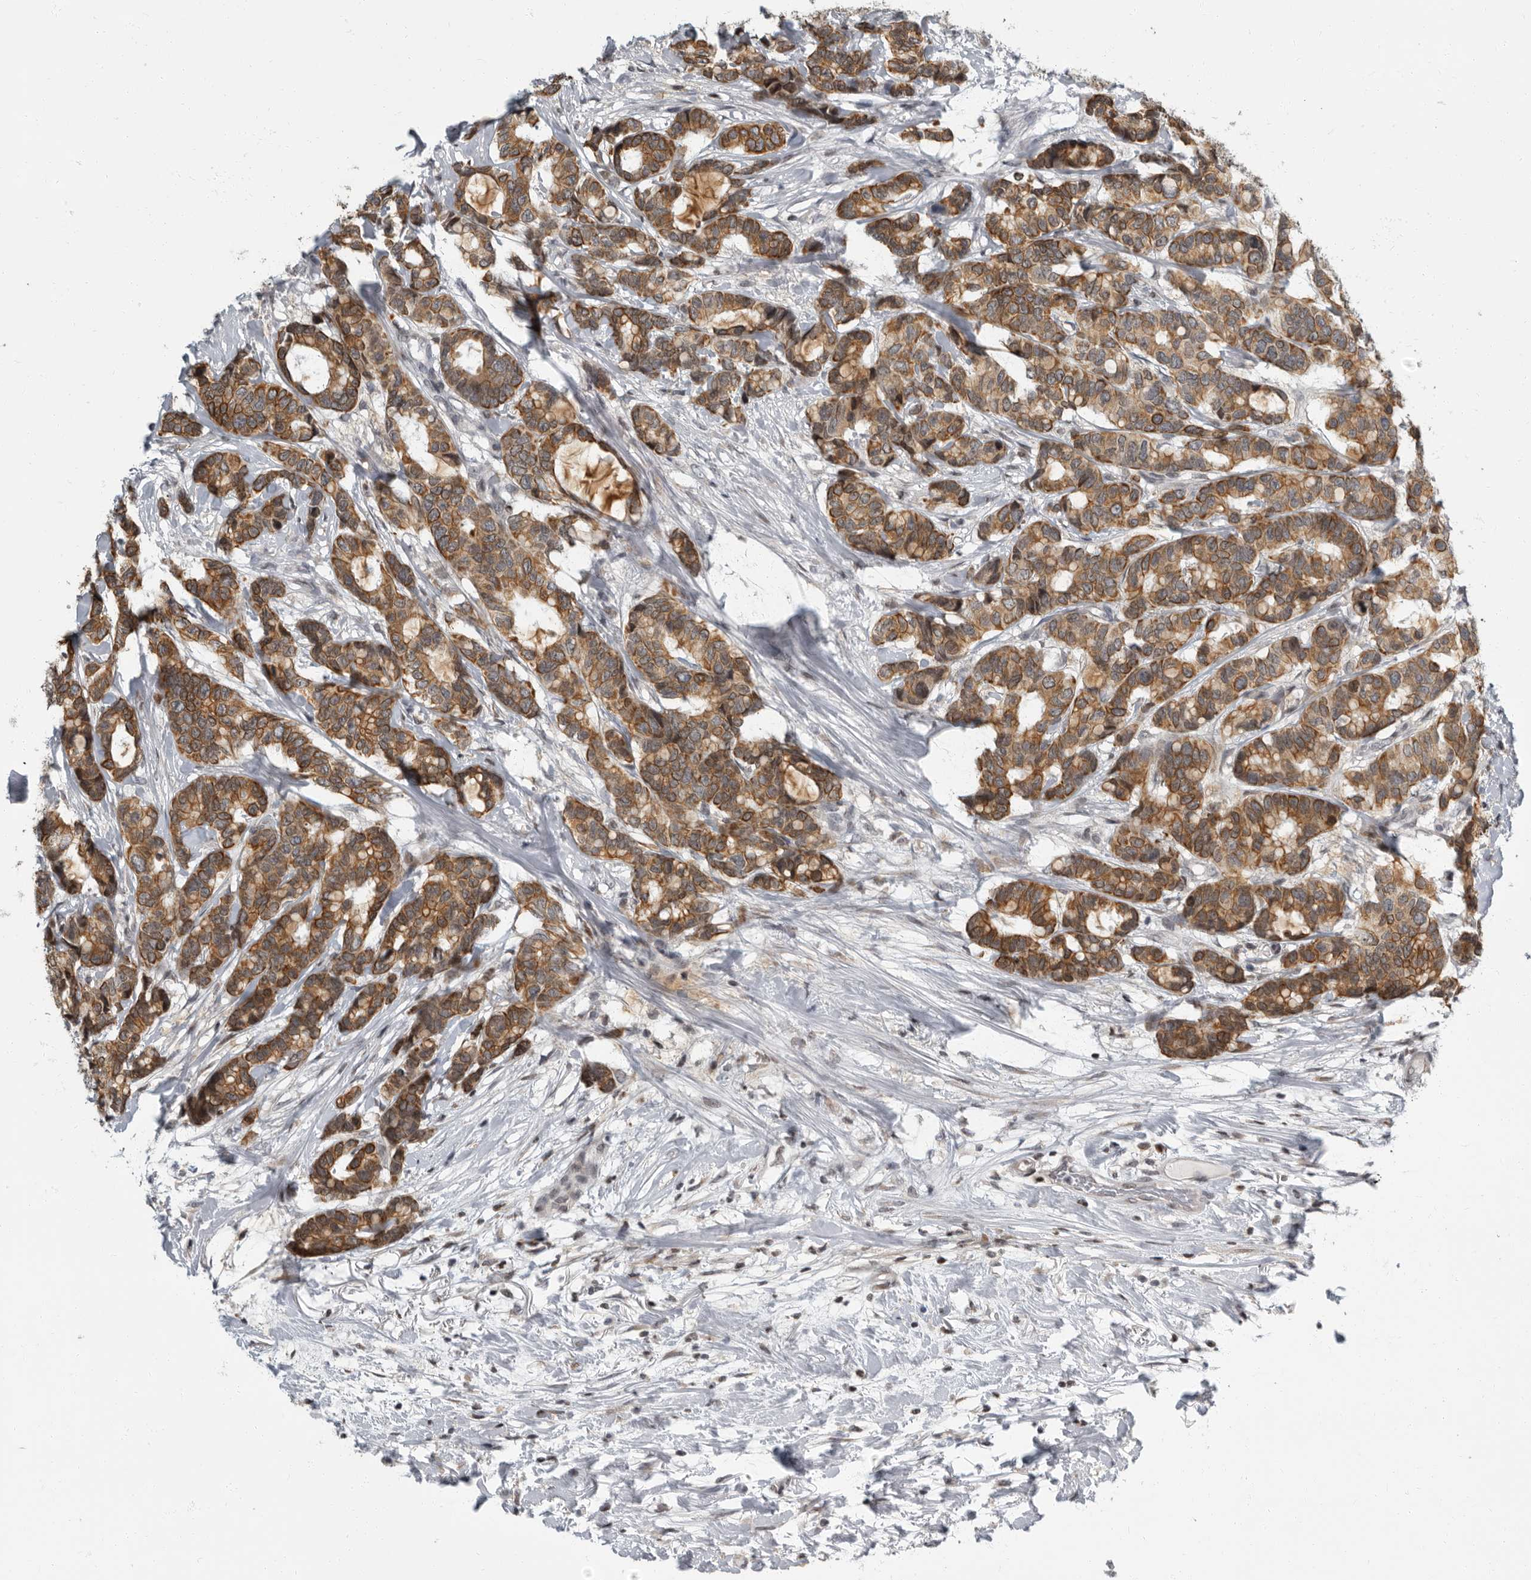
{"staining": {"intensity": "moderate", "quantity": ">75%", "location": "cytoplasmic/membranous"}, "tissue": "breast cancer", "cell_type": "Tumor cells", "image_type": "cancer", "snomed": [{"axis": "morphology", "description": "Duct carcinoma"}, {"axis": "topography", "description": "Breast"}], "caption": "Immunohistochemistry (IHC) image of infiltrating ductal carcinoma (breast) stained for a protein (brown), which demonstrates medium levels of moderate cytoplasmic/membranous positivity in approximately >75% of tumor cells.", "gene": "EVI5", "patient": {"sex": "female", "age": 87}}